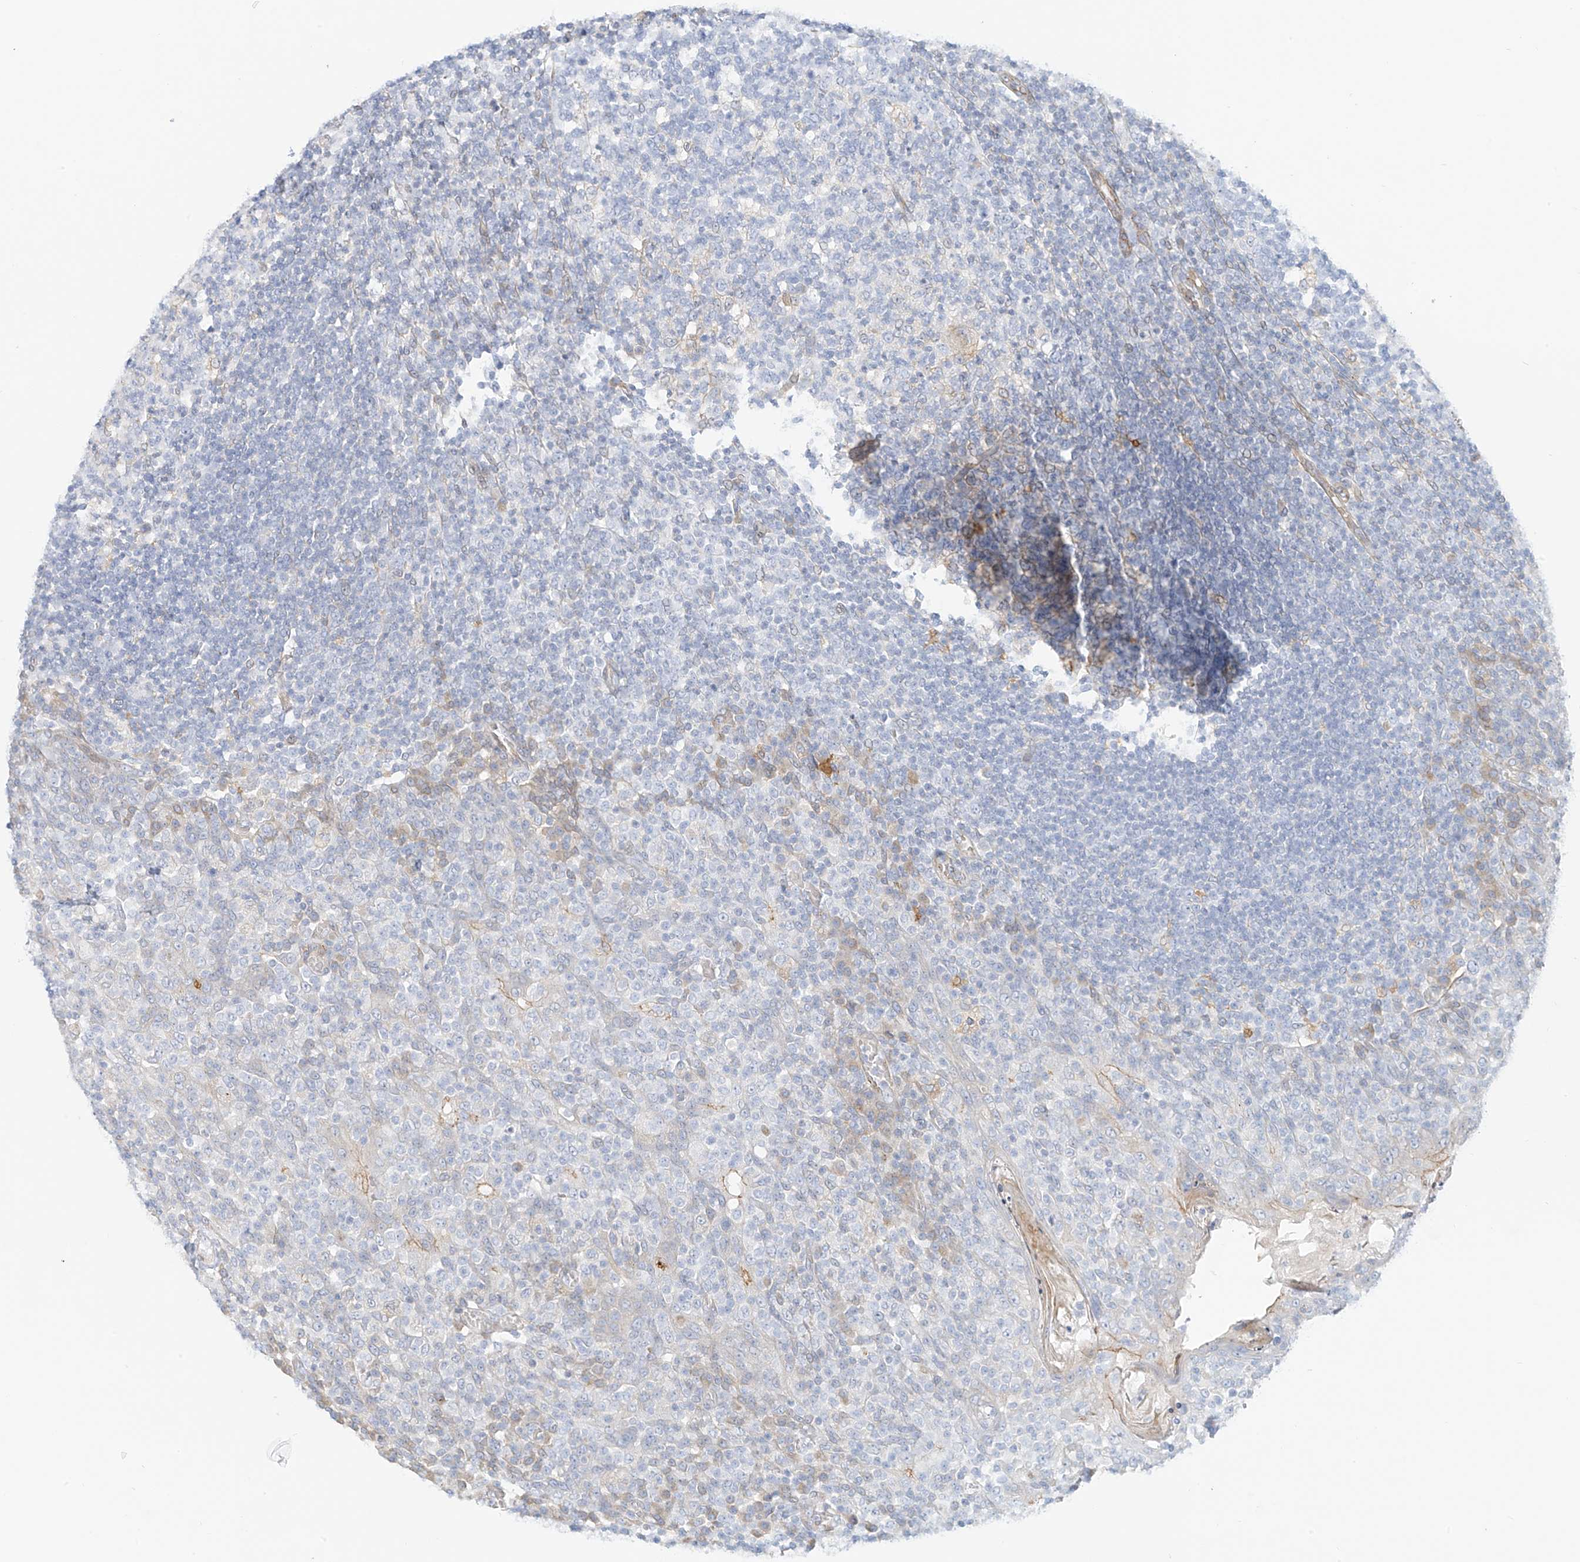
{"staining": {"intensity": "negative", "quantity": "none", "location": "none"}, "tissue": "tonsil", "cell_type": "Germinal center cells", "image_type": "normal", "snomed": [{"axis": "morphology", "description": "Normal tissue, NOS"}, {"axis": "topography", "description": "Tonsil"}], "caption": "Germinal center cells are negative for brown protein staining in benign tonsil. Nuclei are stained in blue.", "gene": "PCYOX1", "patient": {"sex": "female", "age": 19}}